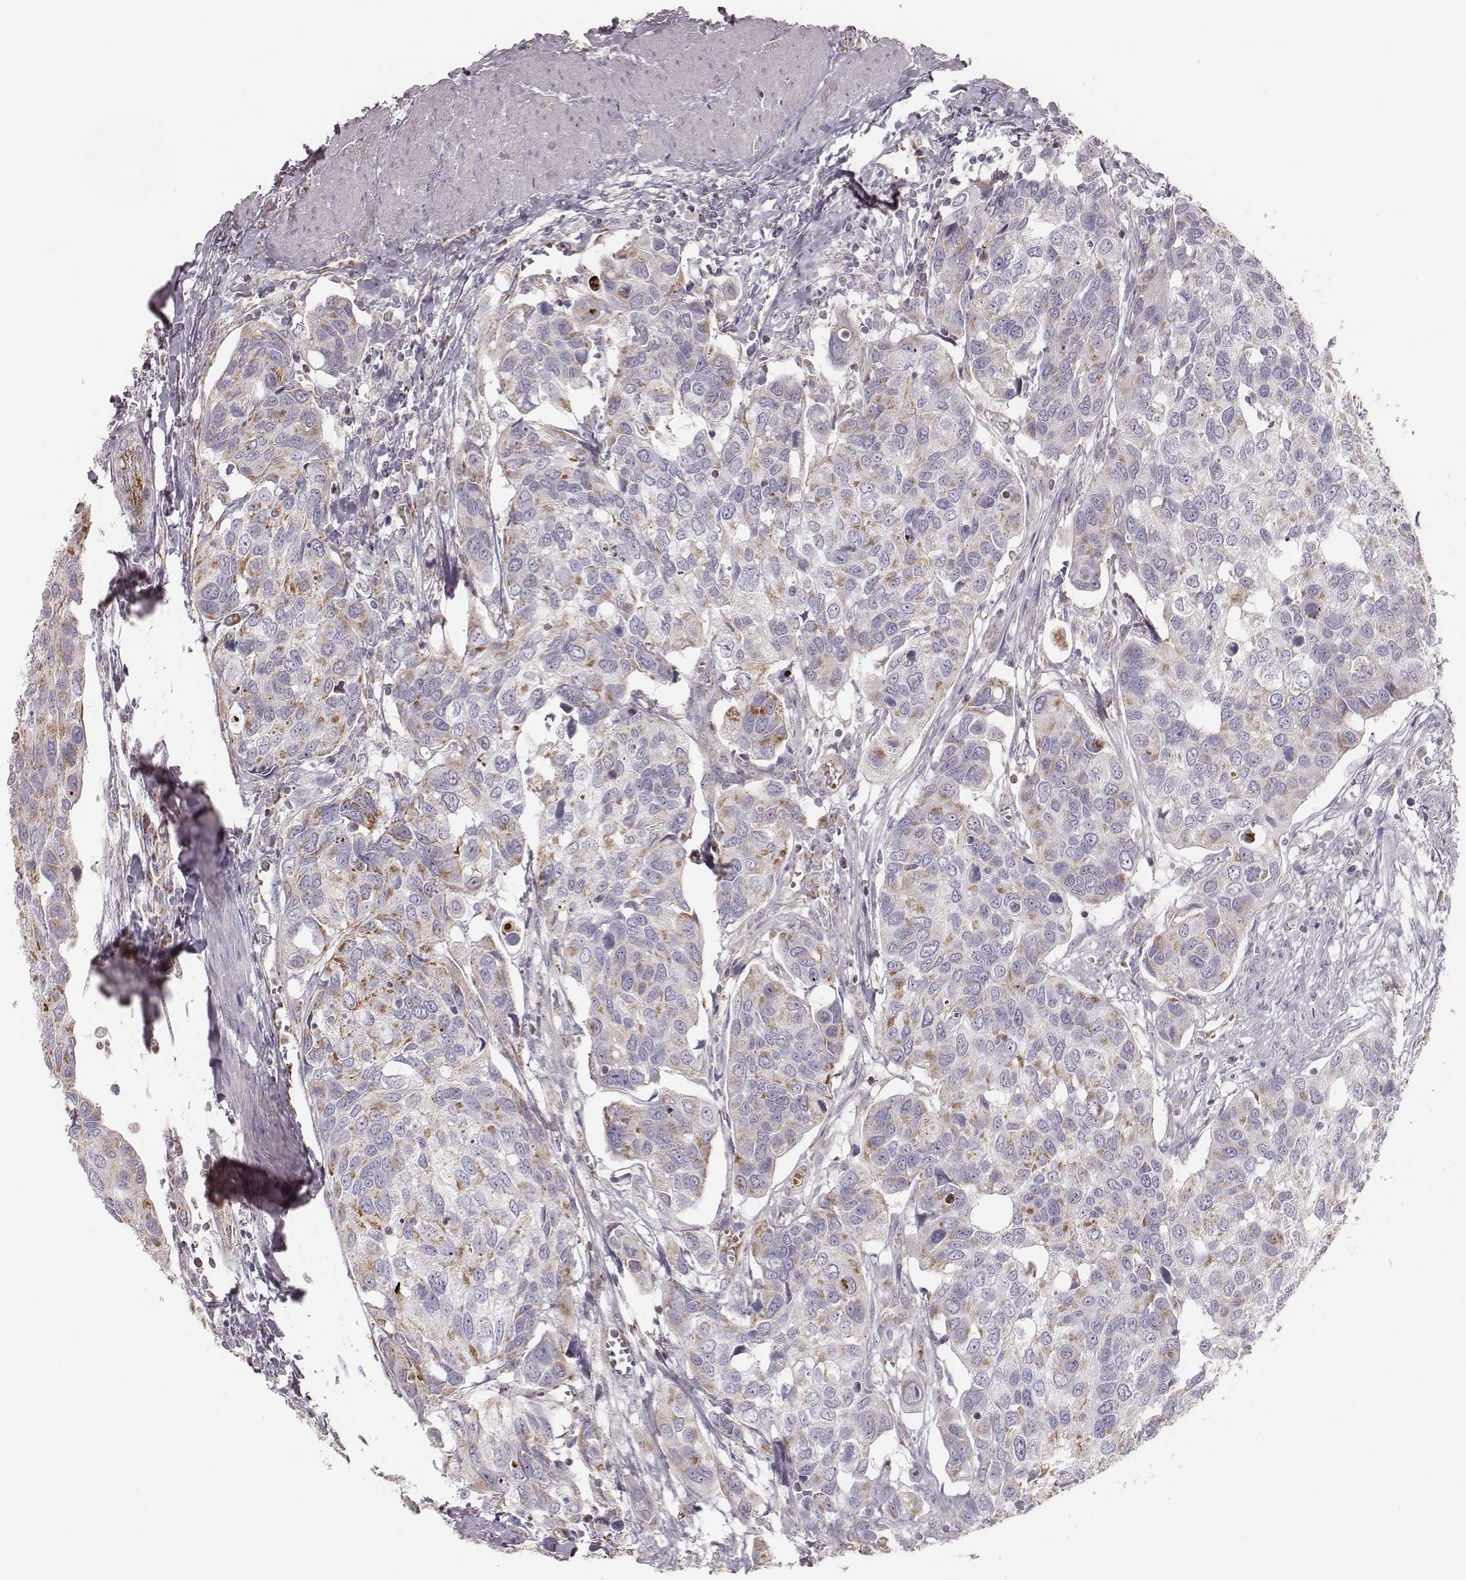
{"staining": {"intensity": "moderate", "quantity": "<25%", "location": "cytoplasmic/membranous"}, "tissue": "urothelial cancer", "cell_type": "Tumor cells", "image_type": "cancer", "snomed": [{"axis": "morphology", "description": "Urothelial carcinoma, High grade"}, {"axis": "topography", "description": "Urinary bladder"}], "caption": "Immunohistochemical staining of high-grade urothelial carcinoma demonstrates low levels of moderate cytoplasmic/membranous protein staining in about <25% of tumor cells.", "gene": "TUFM", "patient": {"sex": "male", "age": 60}}